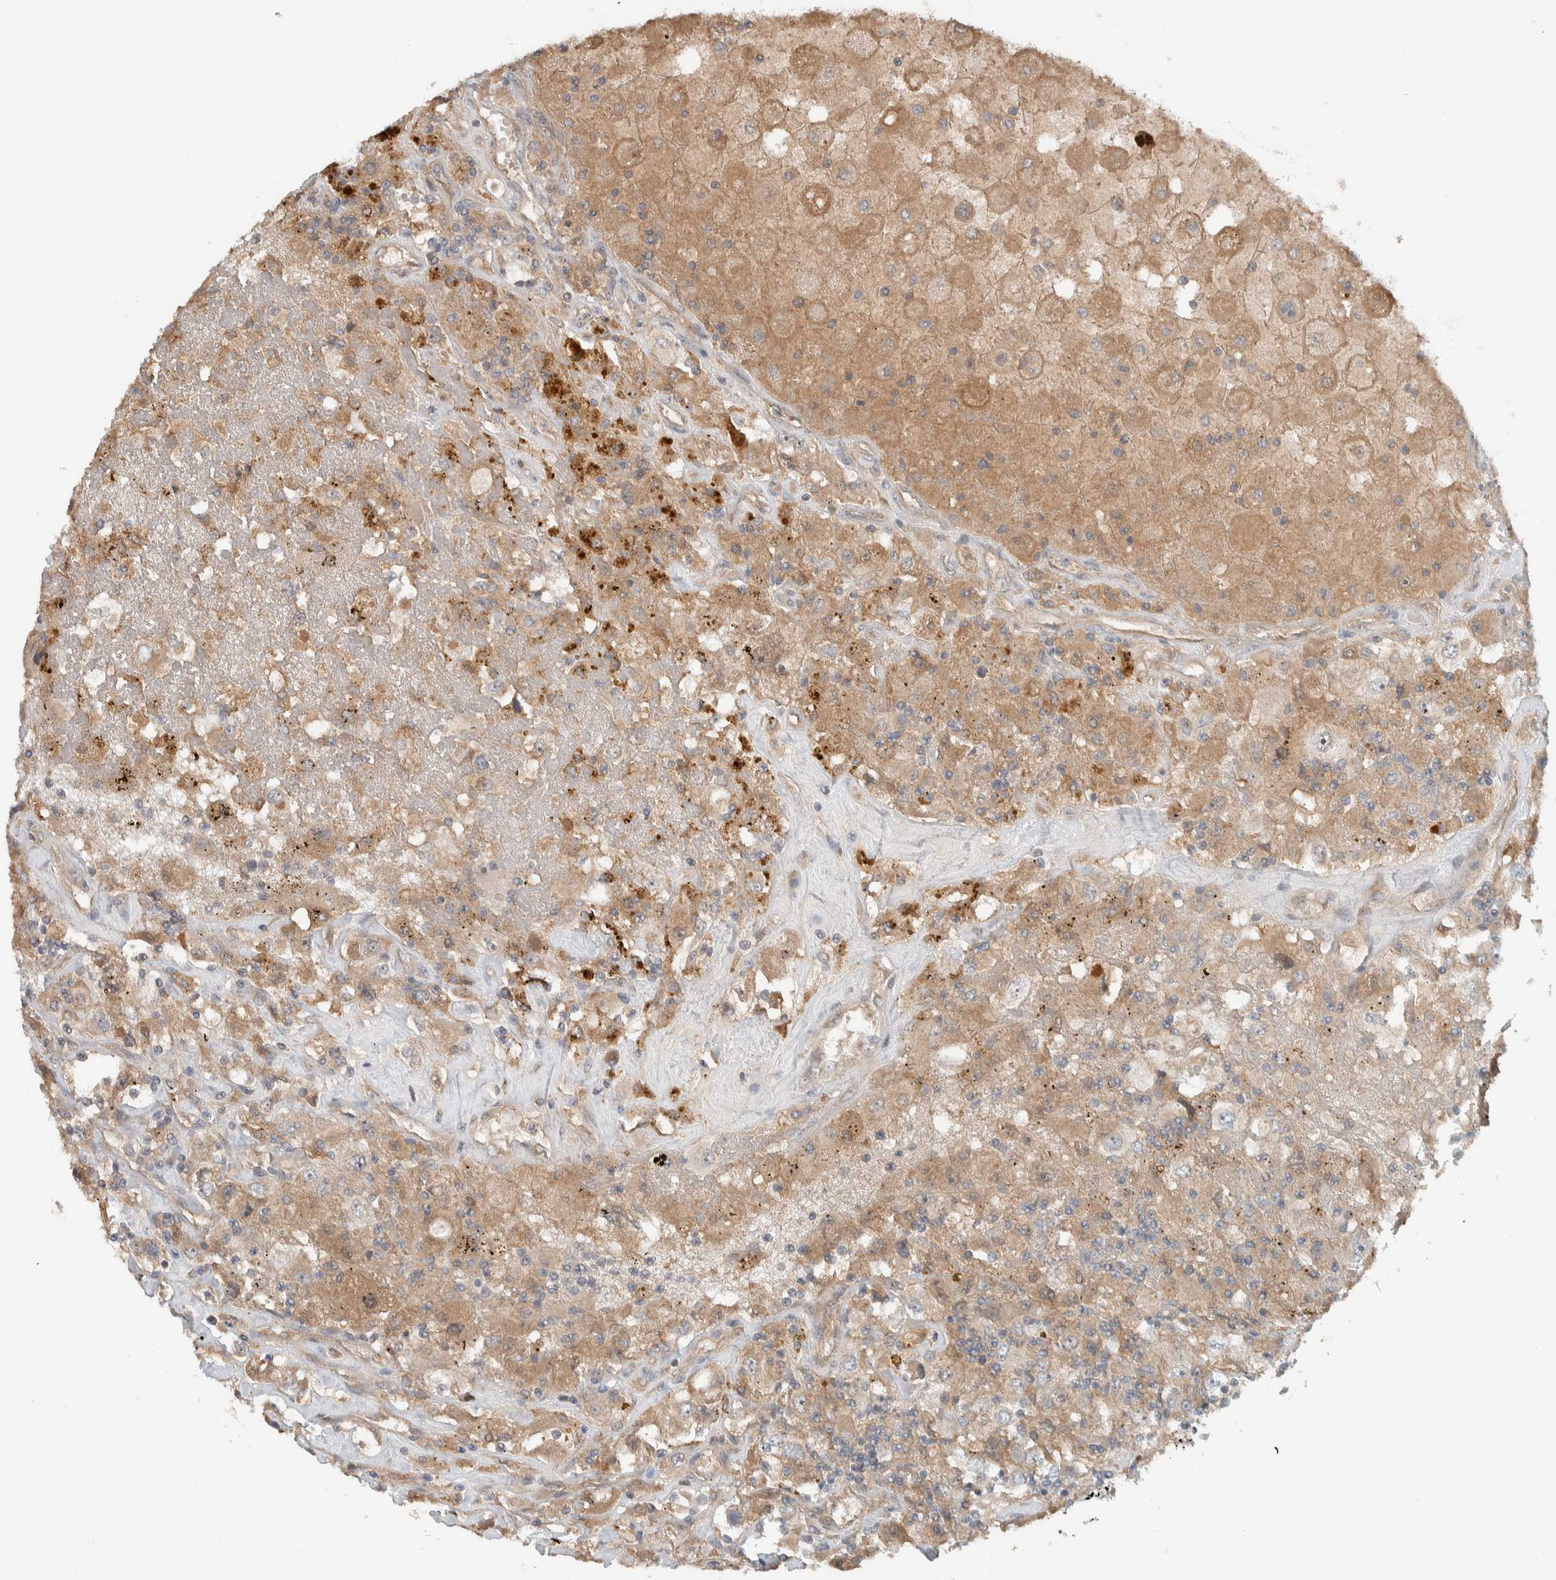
{"staining": {"intensity": "weak", "quantity": ">75%", "location": "cytoplasmic/membranous"}, "tissue": "renal cancer", "cell_type": "Tumor cells", "image_type": "cancer", "snomed": [{"axis": "morphology", "description": "Adenocarcinoma, NOS"}, {"axis": "topography", "description": "Kidney"}], "caption": "Immunohistochemistry (IHC) (DAB (3,3'-diaminobenzidine)) staining of human renal cancer demonstrates weak cytoplasmic/membranous protein positivity in approximately >75% of tumor cells. (DAB (3,3'-diaminobenzidine) = brown stain, brightfield microscopy at high magnification).", "gene": "ARMC7", "patient": {"sex": "female", "age": 52}}